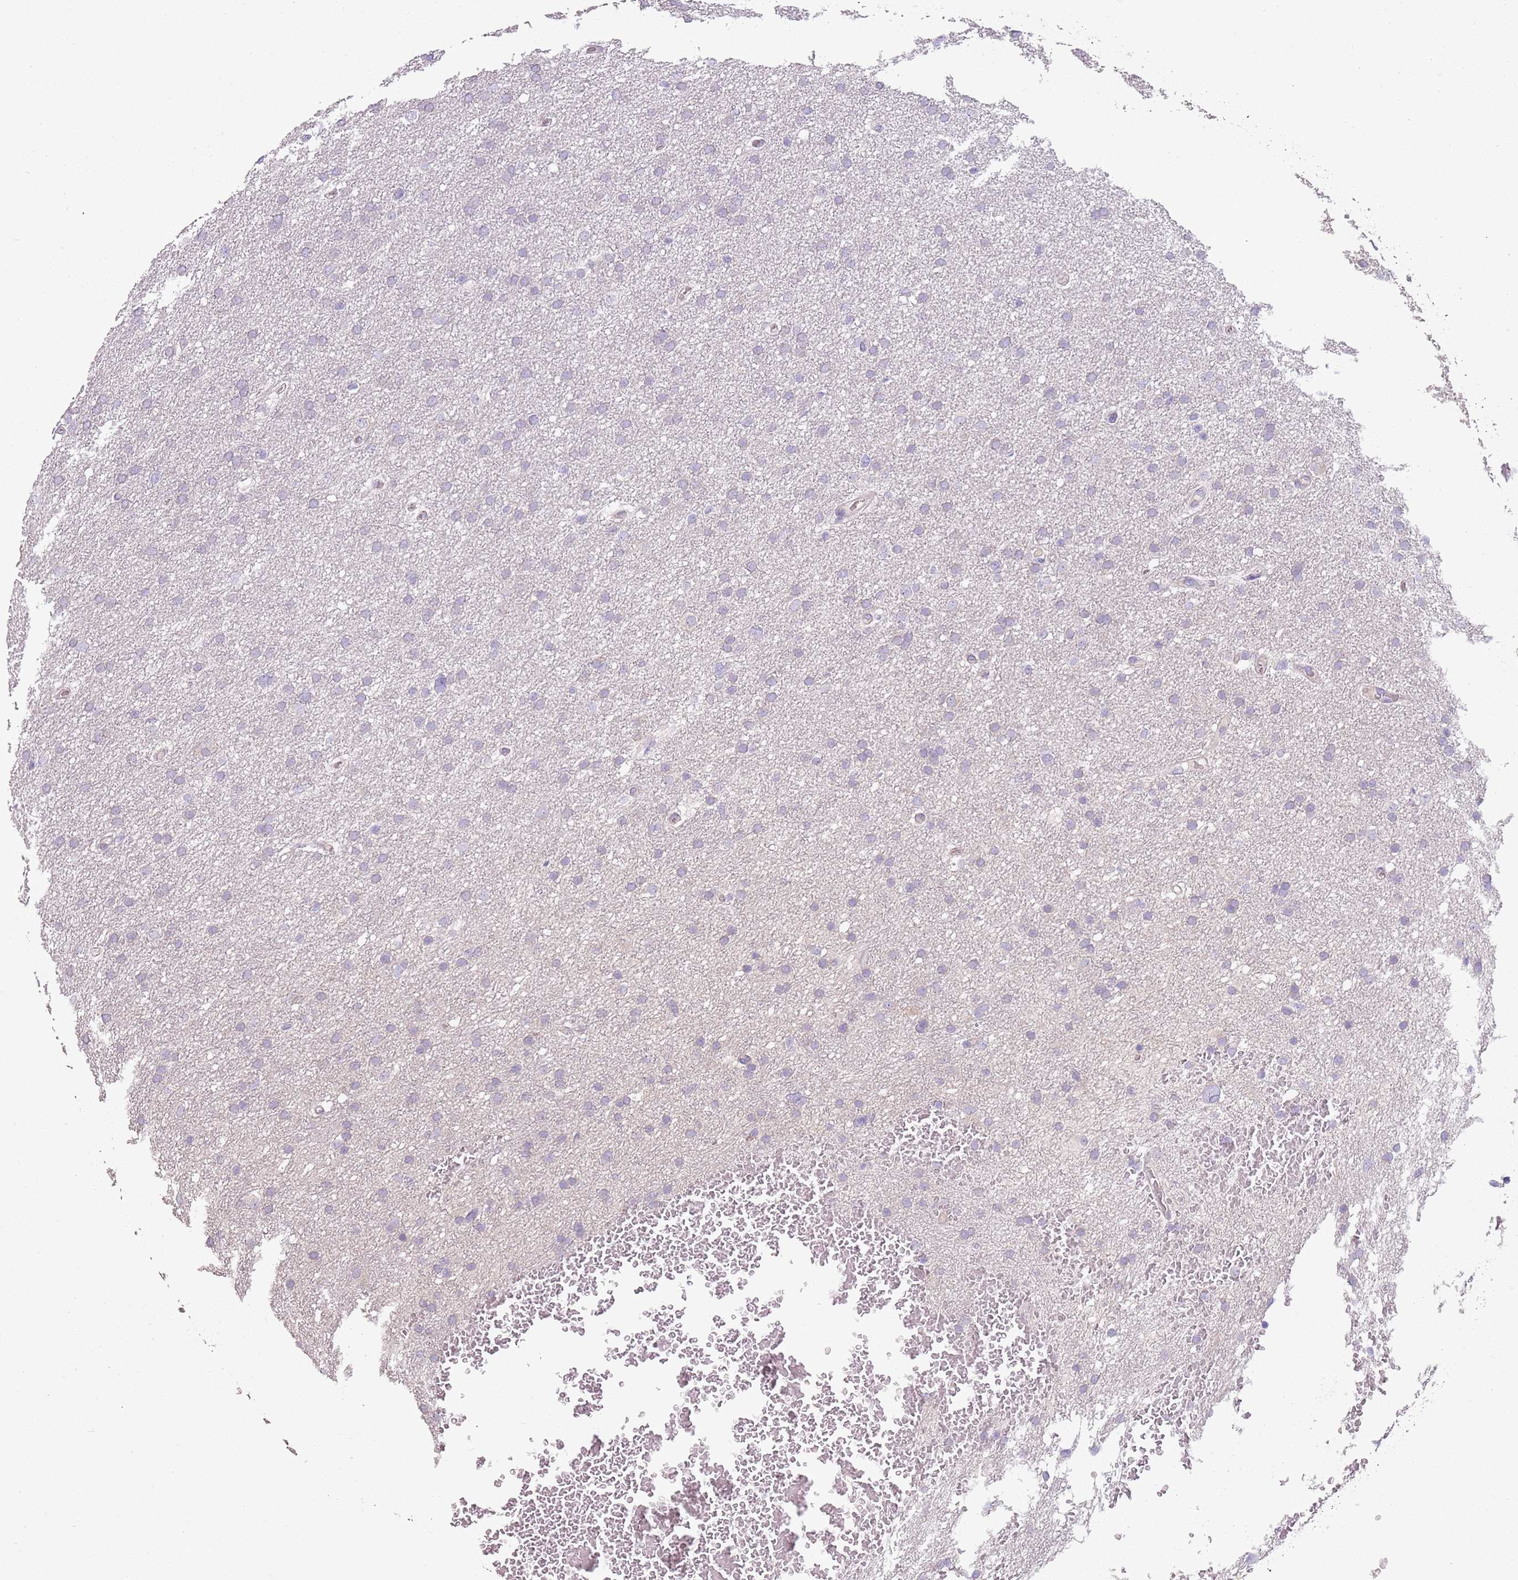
{"staining": {"intensity": "negative", "quantity": "none", "location": "none"}, "tissue": "glioma", "cell_type": "Tumor cells", "image_type": "cancer", "snomed": [{"axis": "morphology", "description": "Glioma, malignant, High grade"}, {"axis": "topography", "description": "Cerebral cortex"}], "caption": "Protein analysis of malignant high-grade glioma demonstrates no significant expression in tumor cells.", "gene": "ZNF583", "patient": {"sex": "female", "age": 36}}